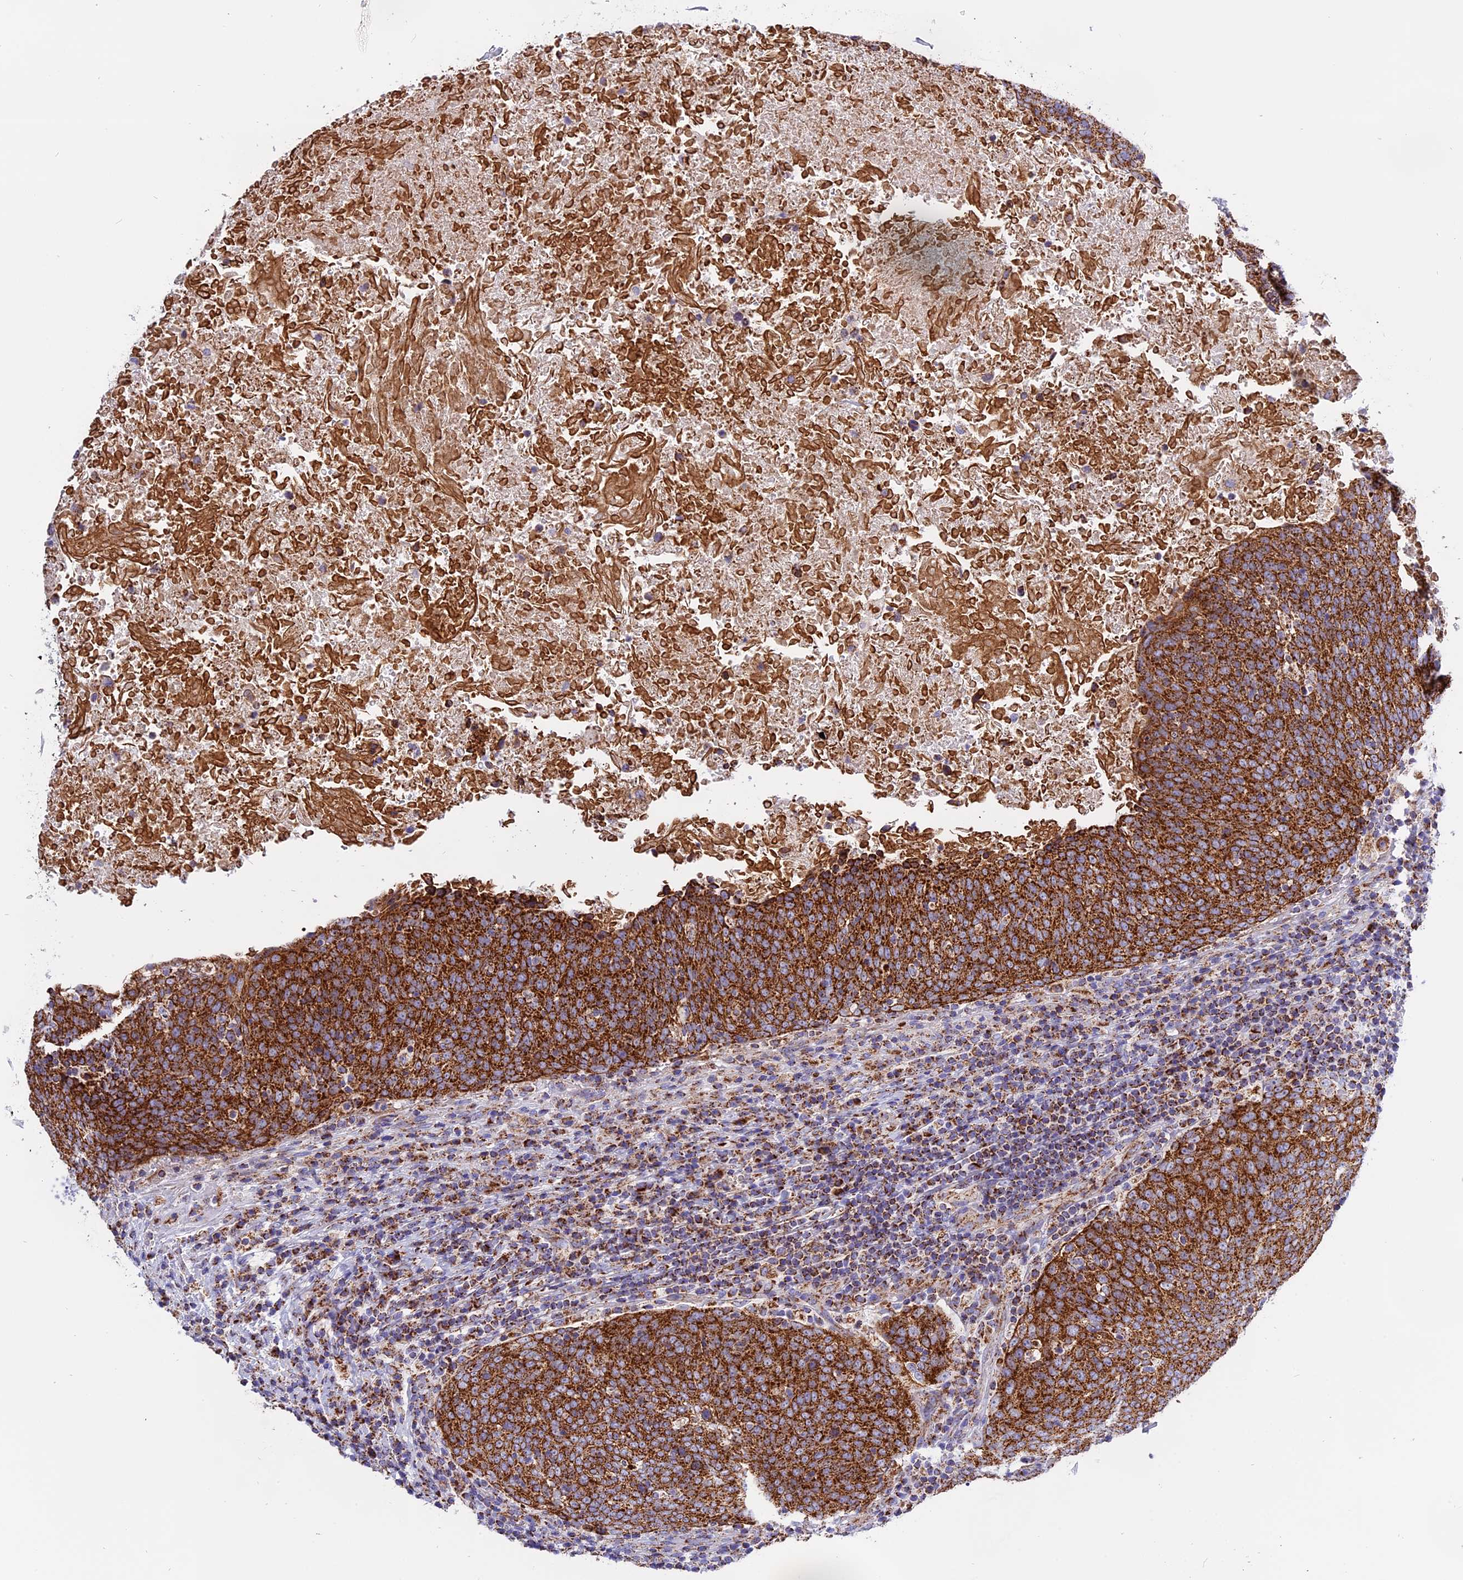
{"staining": {"intensity": "strong", "quantity": ">75%", "location": "cytoplasmic/membranous"}, "tissue": "head and neck cancer", "cell_type": "Tumor cells", "image_type": "cancer", "snomed": [{"axis": "morphology", "description": "Squamous cell carcinoma, NOS"}, {"axis": "morphology", "description": "Squamous cell carcinoma, metastatic, NOS"}, {"axis": "topography", "description": "Lymph node"}, {"axis": "topography", "description": "Head-Neck"}], "caption": "Protein expression analysis of head and neck cancer (squamous cell carcinoma) demonstrates strong cytoplasmic/membranous positivity in about >75% of tumor cells.", "gene": "MRPS34", "patient": {"sex": "male", "age": 62}}